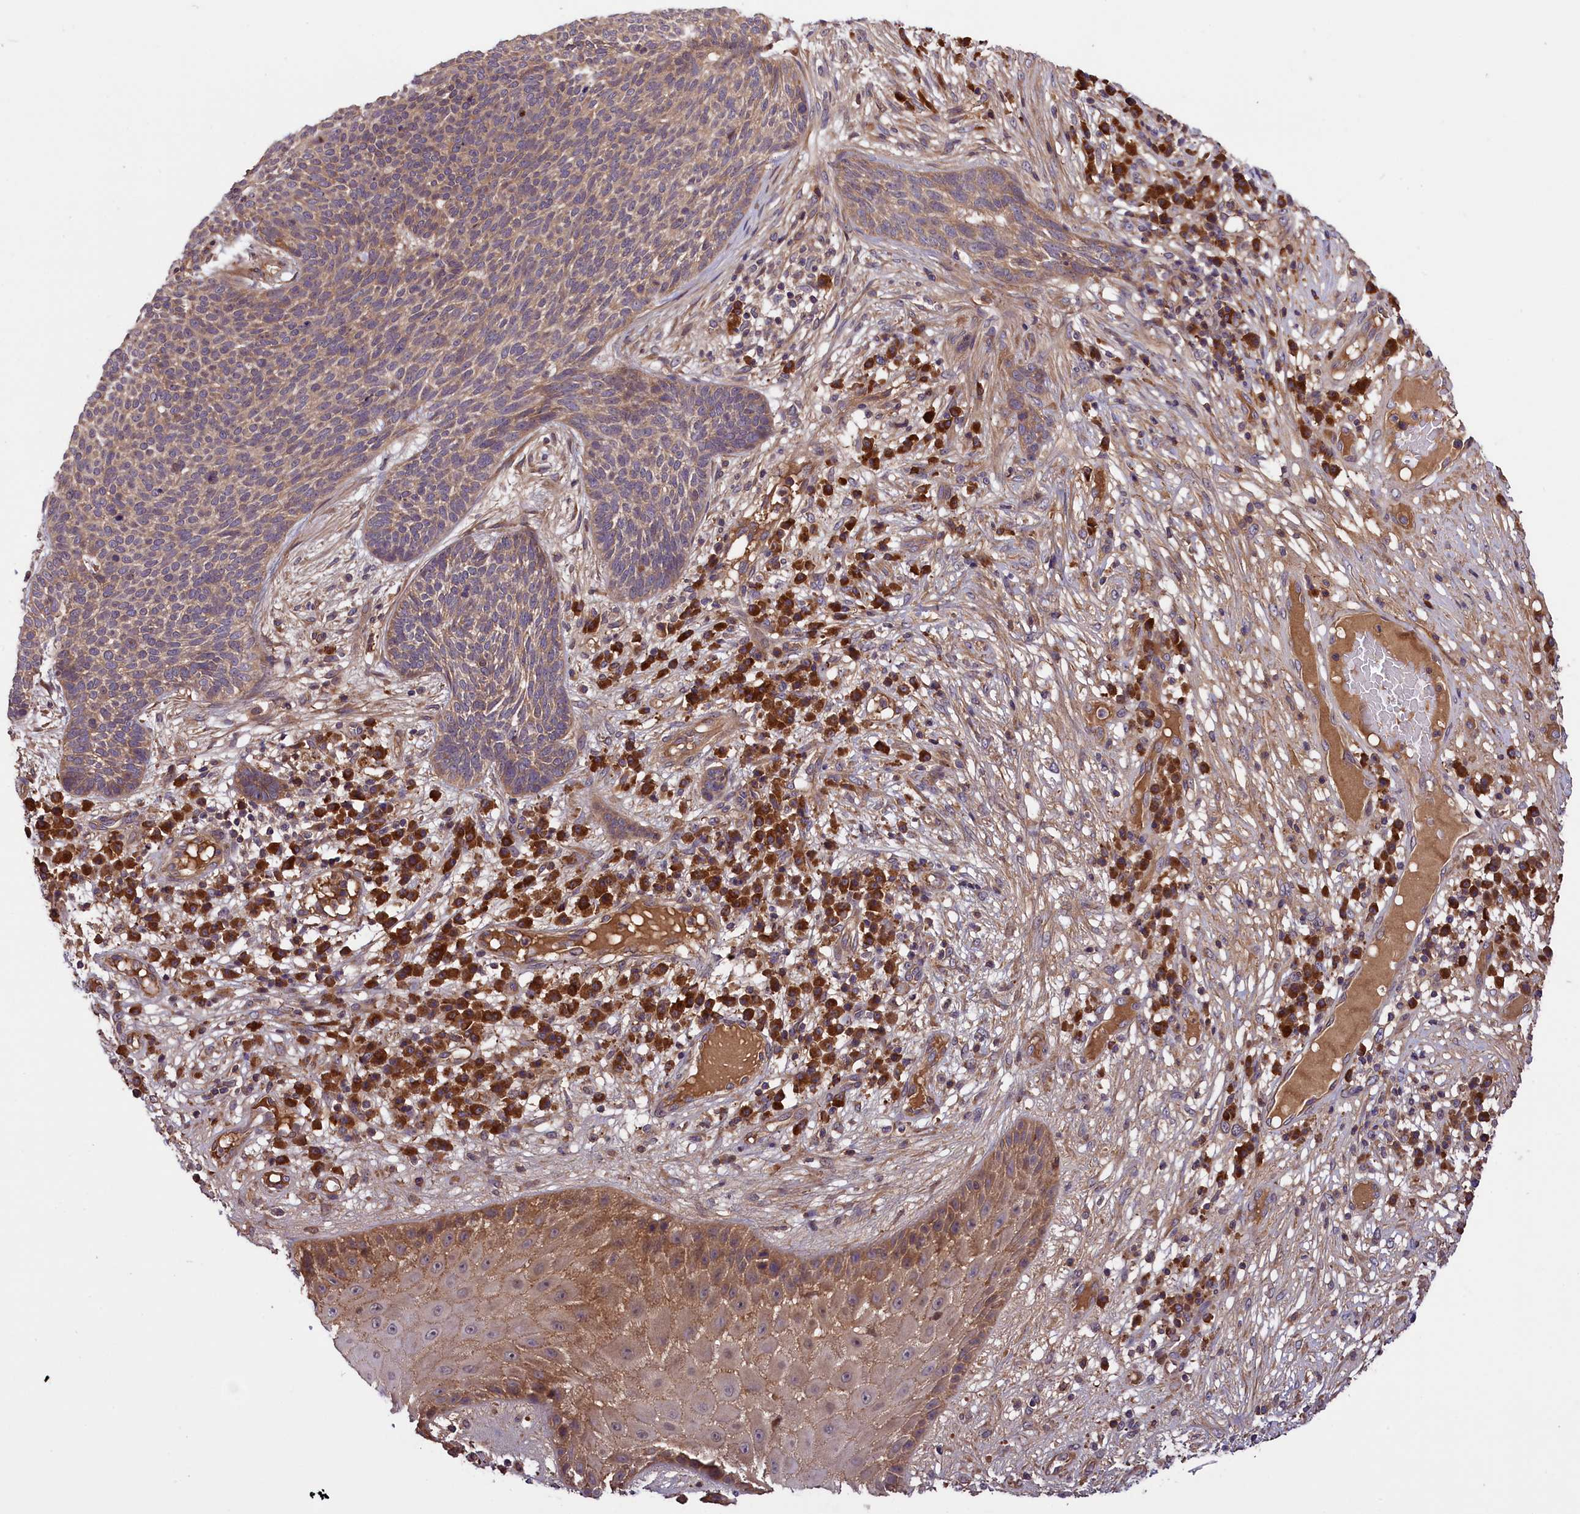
{"staining": {"intensity": "moderate", "quantity": "<25%", "location": "cytoplasmic/membranous"}, "tissue": "skin cancer", "cell_type": "Tumor cells", "image_type": "cancer", "snomed": [{"axis": "morphology", "description": "Normal tissue, NOS"}, {"axis": "morphology", "description": "Basal cell carcinoma"}, {"axis": "topography", "description": "Skin"}], "caption": "Immunohistochemistry (IHC) histopathology image of human skin cancer stained for a protein (brown), which reveals low levels of moderate cytoplasmic/membranous expression in about <25% of tumor cells.", "gene": "SETD6", "patient": {"sex": "male", "age": 64}}